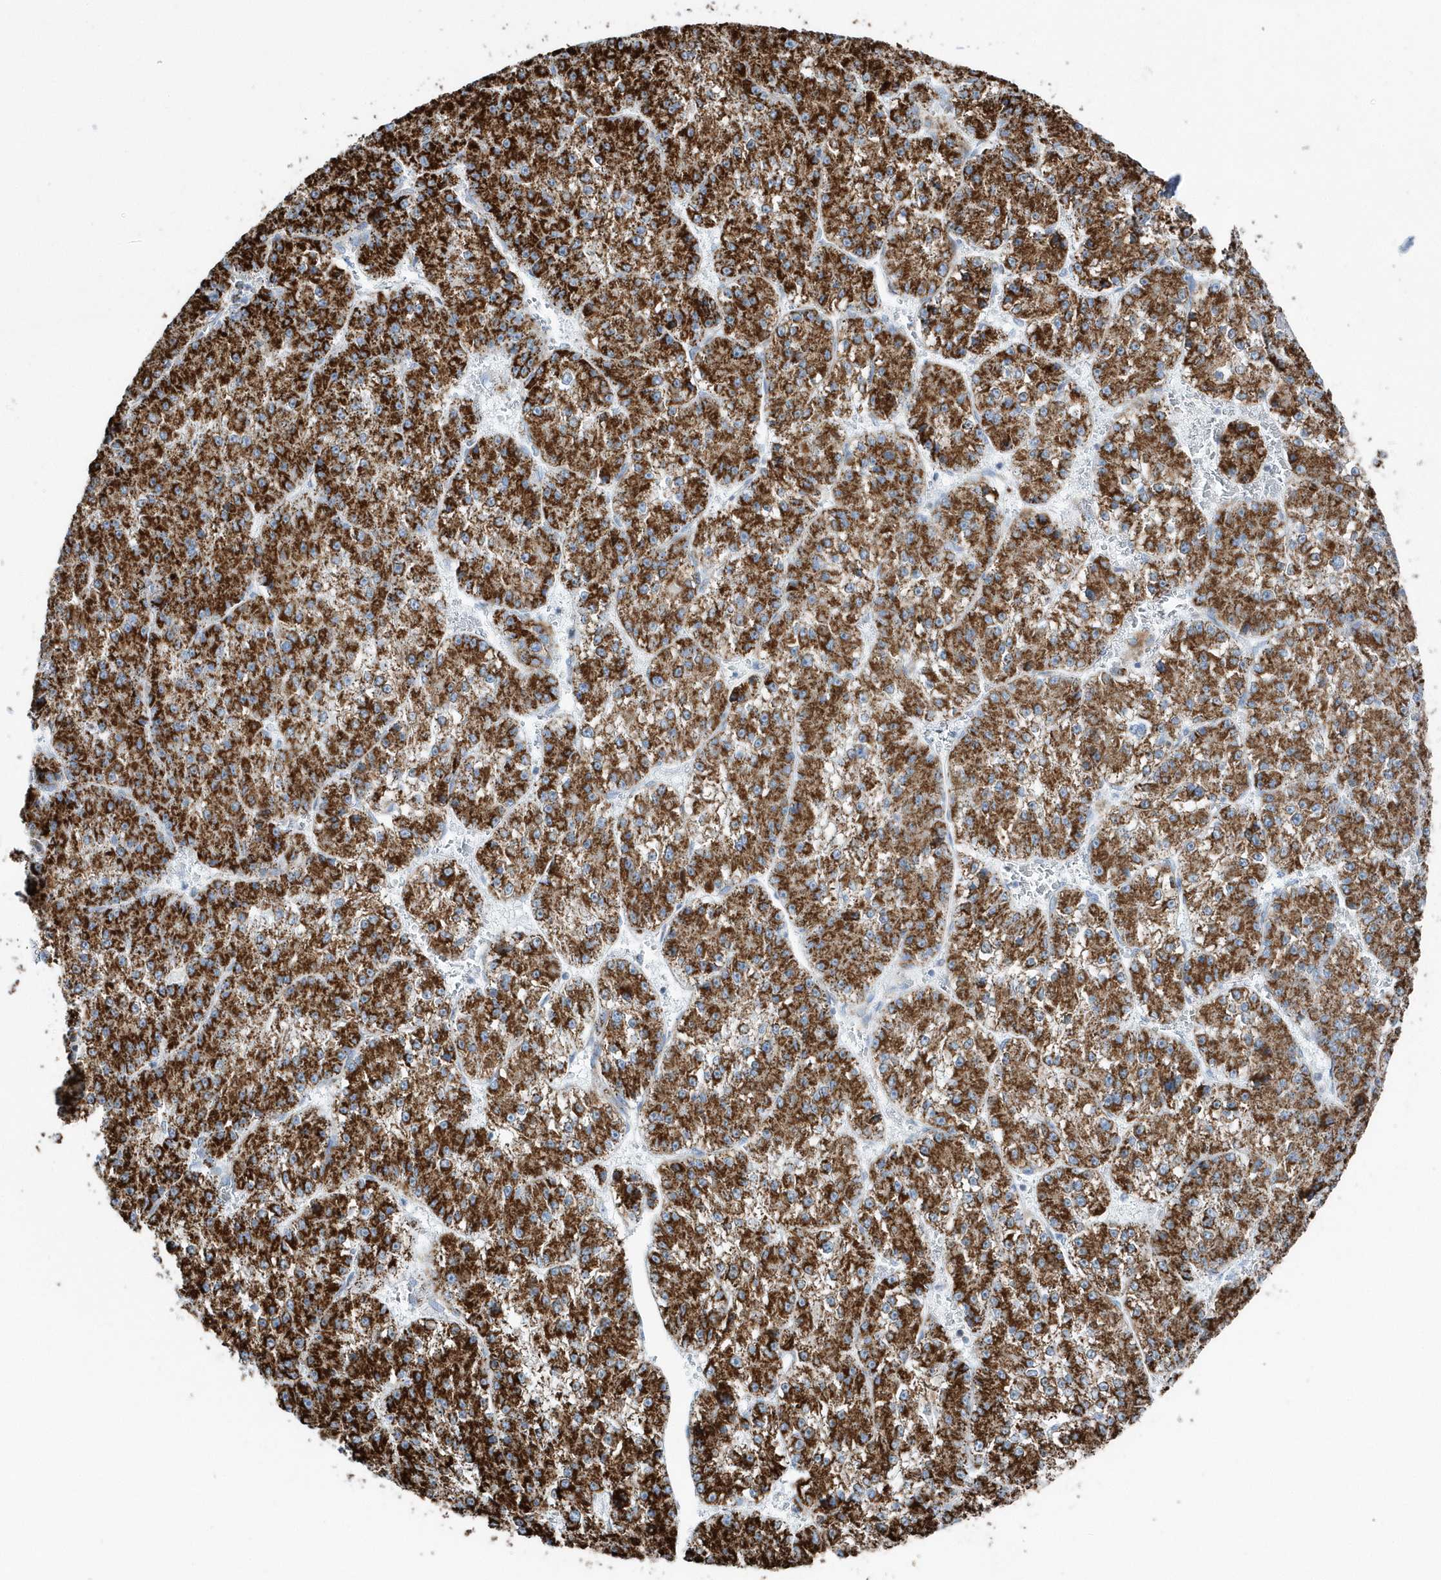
{"staining": {"intensity": "strong", "quantity": ">75%", "location": "cytoplasmic/membranous"}, "tissue": "liver cancer", "cell_type": "Tumor cells", "image_type": "cancer", "snomed": [{"axis": "morphology", "description": "Carcinoma, Hepatocellular, NOS"}, {"axis": "topography", "description": "Liver"}], "caption": "Immunohistochemistry (IHC) (DAB (3,3'-diaminobenzidine)) staining of human liver cancer (hepatocellular carcinoma) displays strong cytoplasmic/membranous protein positivity in about >75% of tumor cells. (DAB (3,3'-diaminobenzidine) = brown stain, brightfield microscopy at high magnification).", "gene": "TMCO6", "patient": {"sex": "female", "age": 73}}